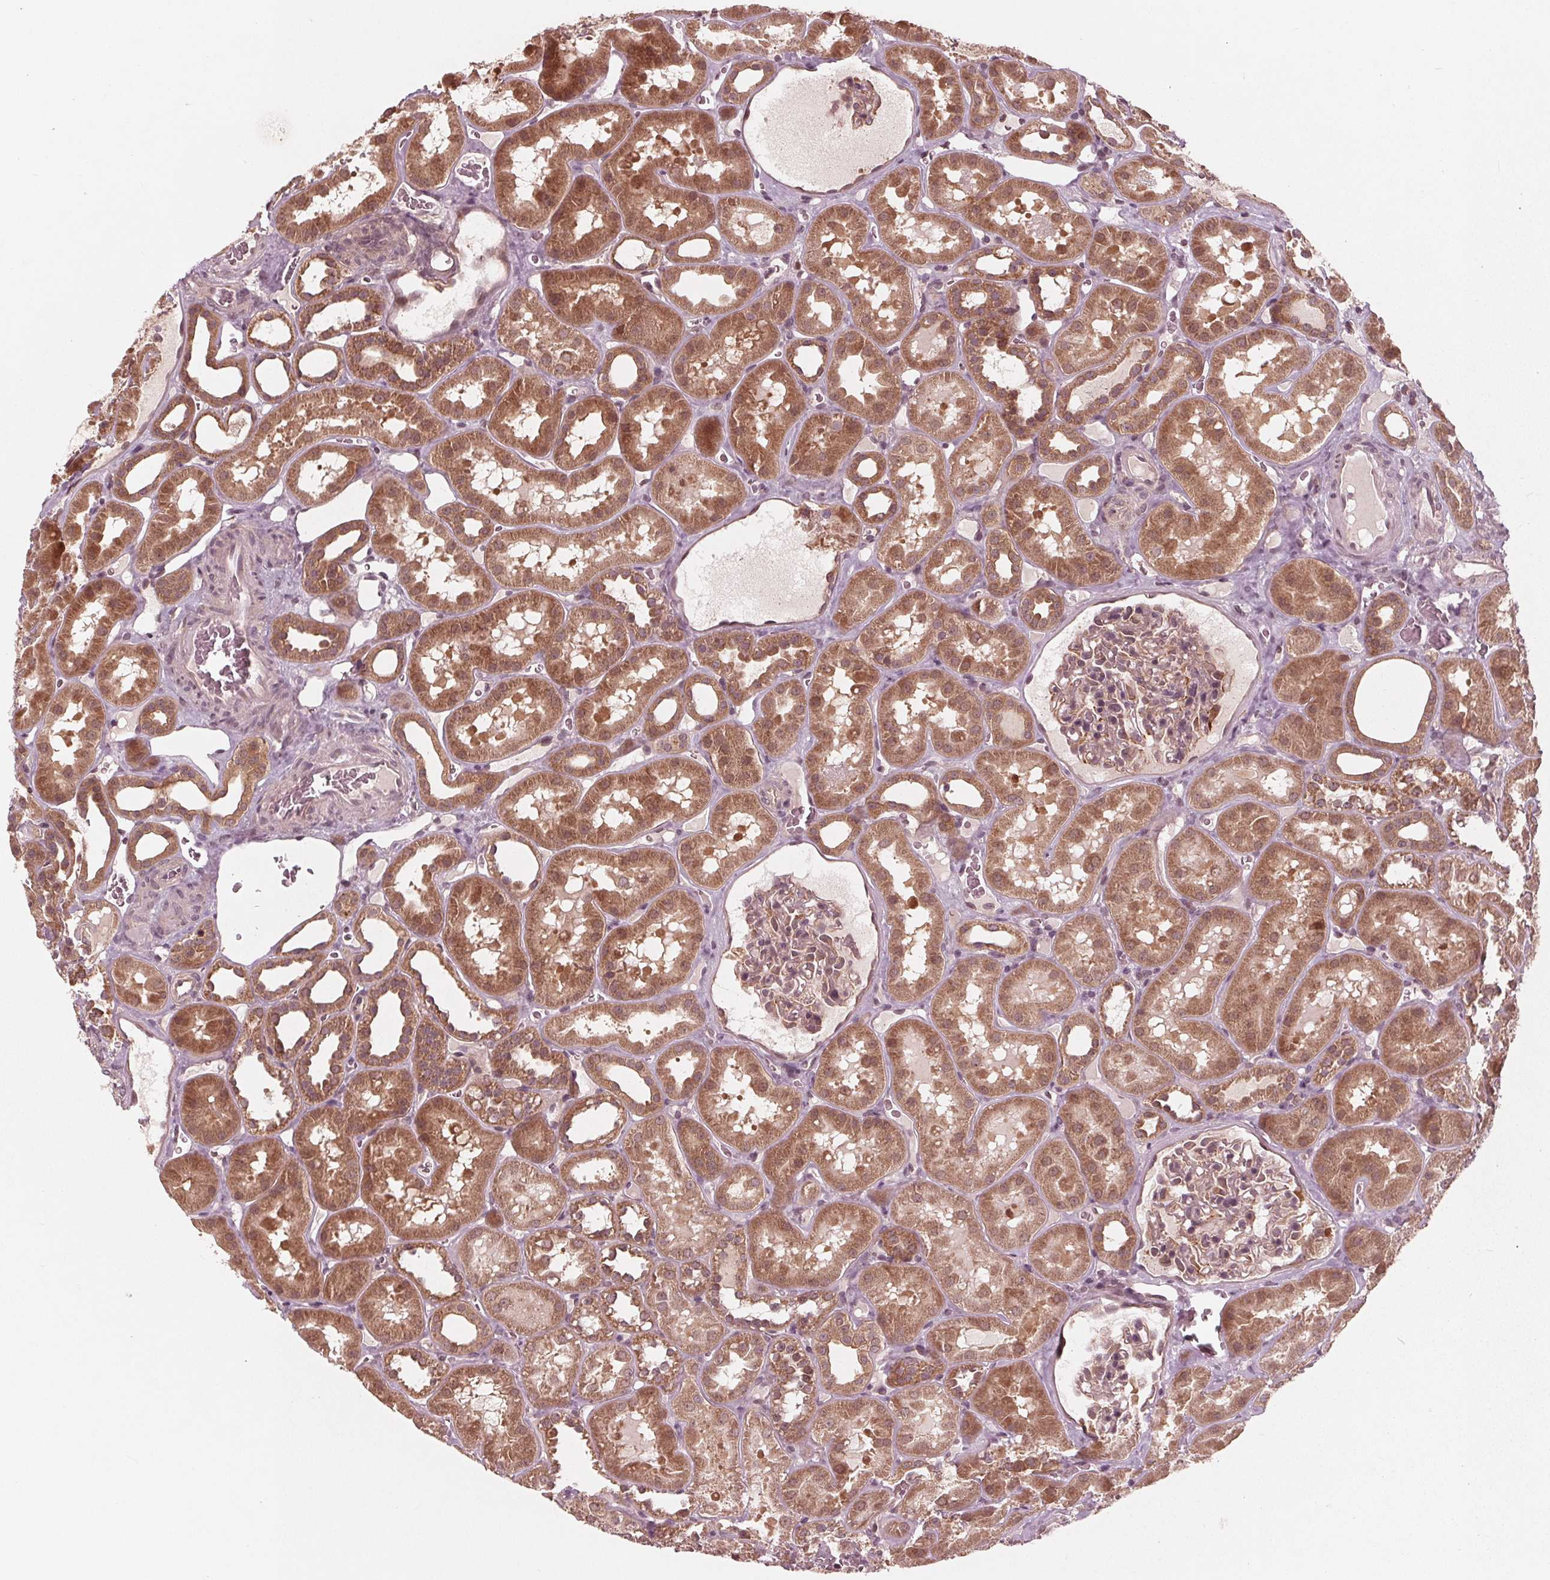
{"staining": {"intensity": "moderate", "quantity": "<25%", "location": "cytoplasmic/membranous"}, "tissue": "kidney", "cell_type": "Cells in glomeruli", "image_type": "normal", "snomed": [{"axis": "morphology", "description": "Normal tissue, NOS"}, {"axis": "topography", "description": "Kidney"}], "caption": "Kidney stained with a brown dye exhibits moderate cytoplasmic/membranous positive expression in about <25% of cells in glomeruli.", "gene": "UBALD1", "patient": {"sex": "female", "age": 41}}